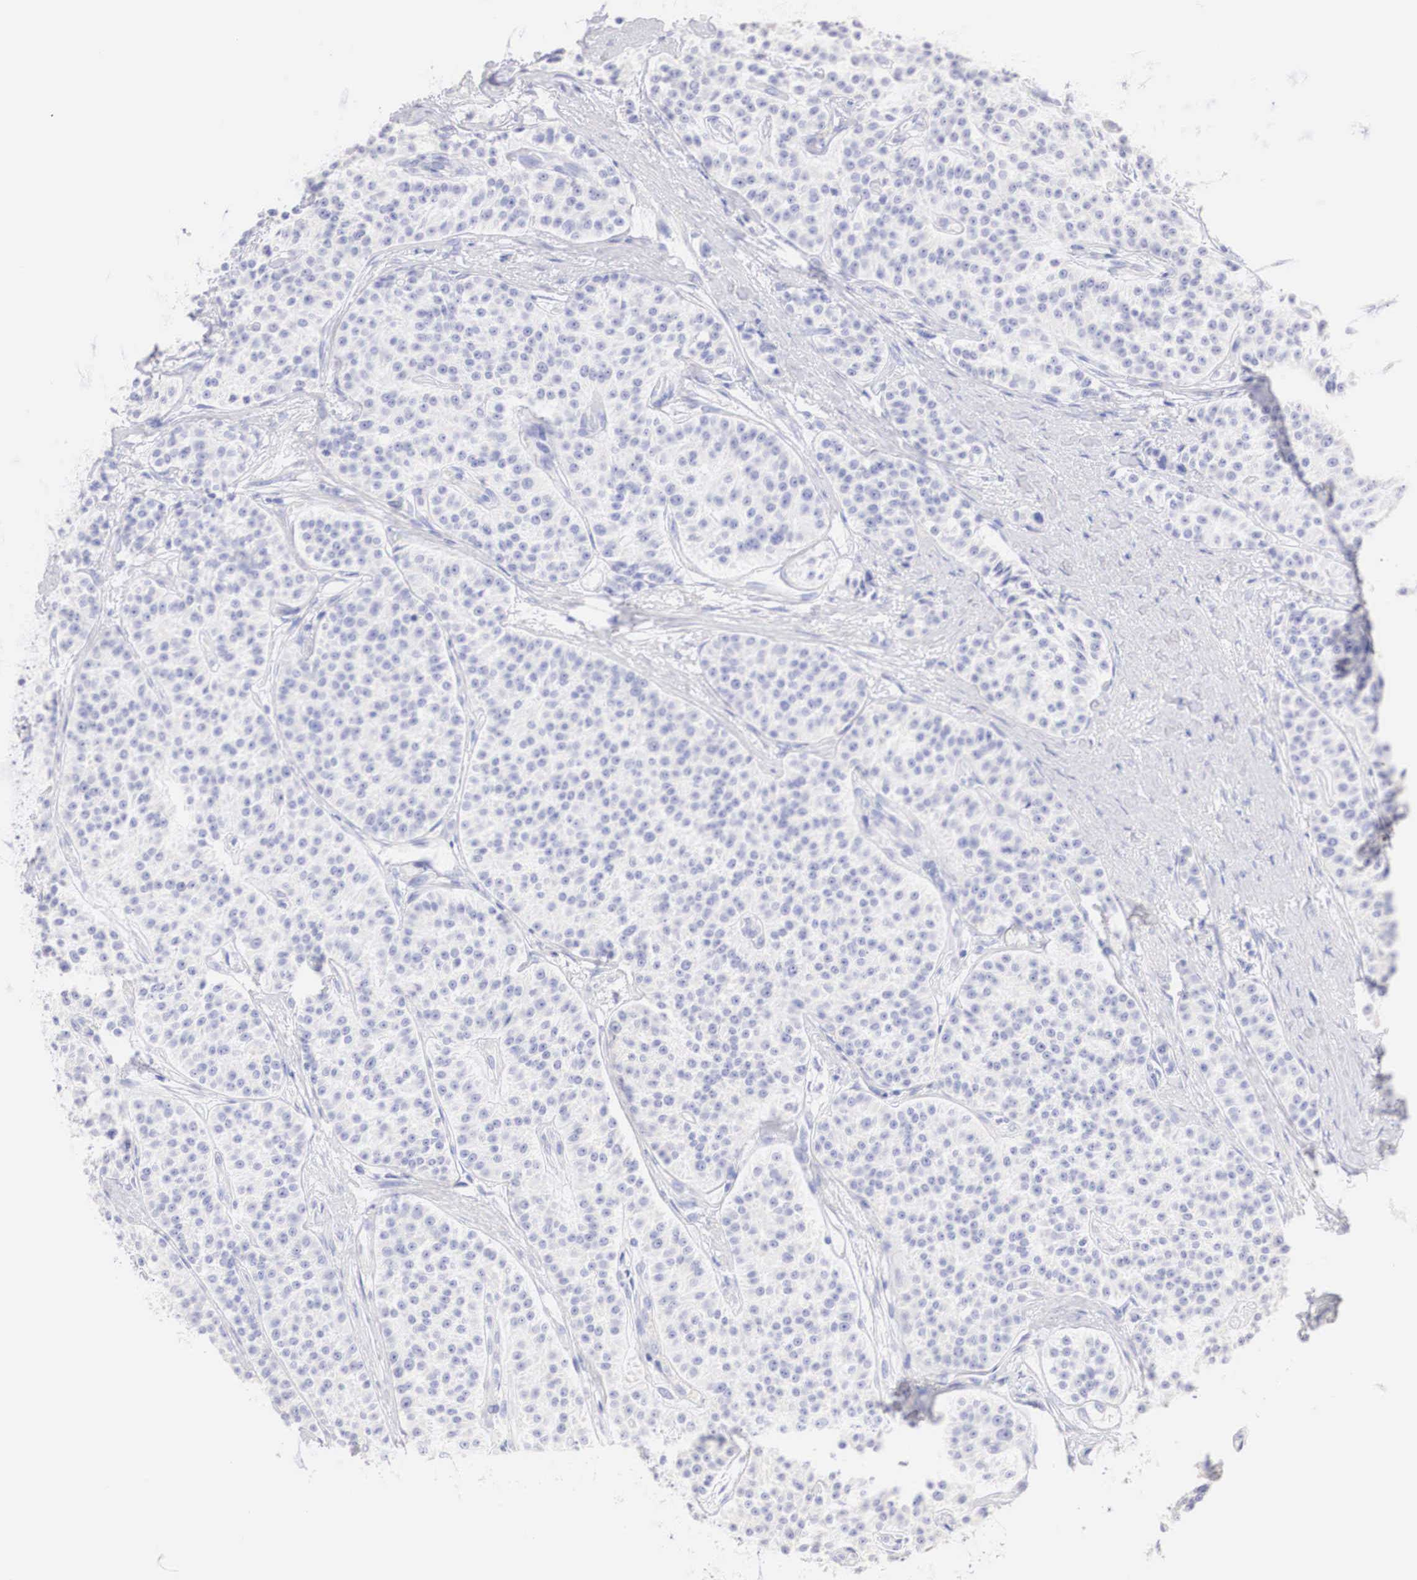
{"staining": {"intensity": "negative", "quantity": "none", "location": "none"}, "tissue": "carcinoid", "cell_type": "Tumor cells", "image_type": "cancer", "snomed": [{"axis": "morphology", "description": "Carcinoid, malignant, NOS"}, {"axis": "topography", "description": "Stomach"}], "caption": "Protein analysis of carcinoid (malignant) demonstrates no significant staining in tumor cells. (DAB (3,3'-diaminobenzidine) IHC with hematoxylin counter stain).", "gene": "ERBB2", "patient": {"sex": "female", "age": 76}}